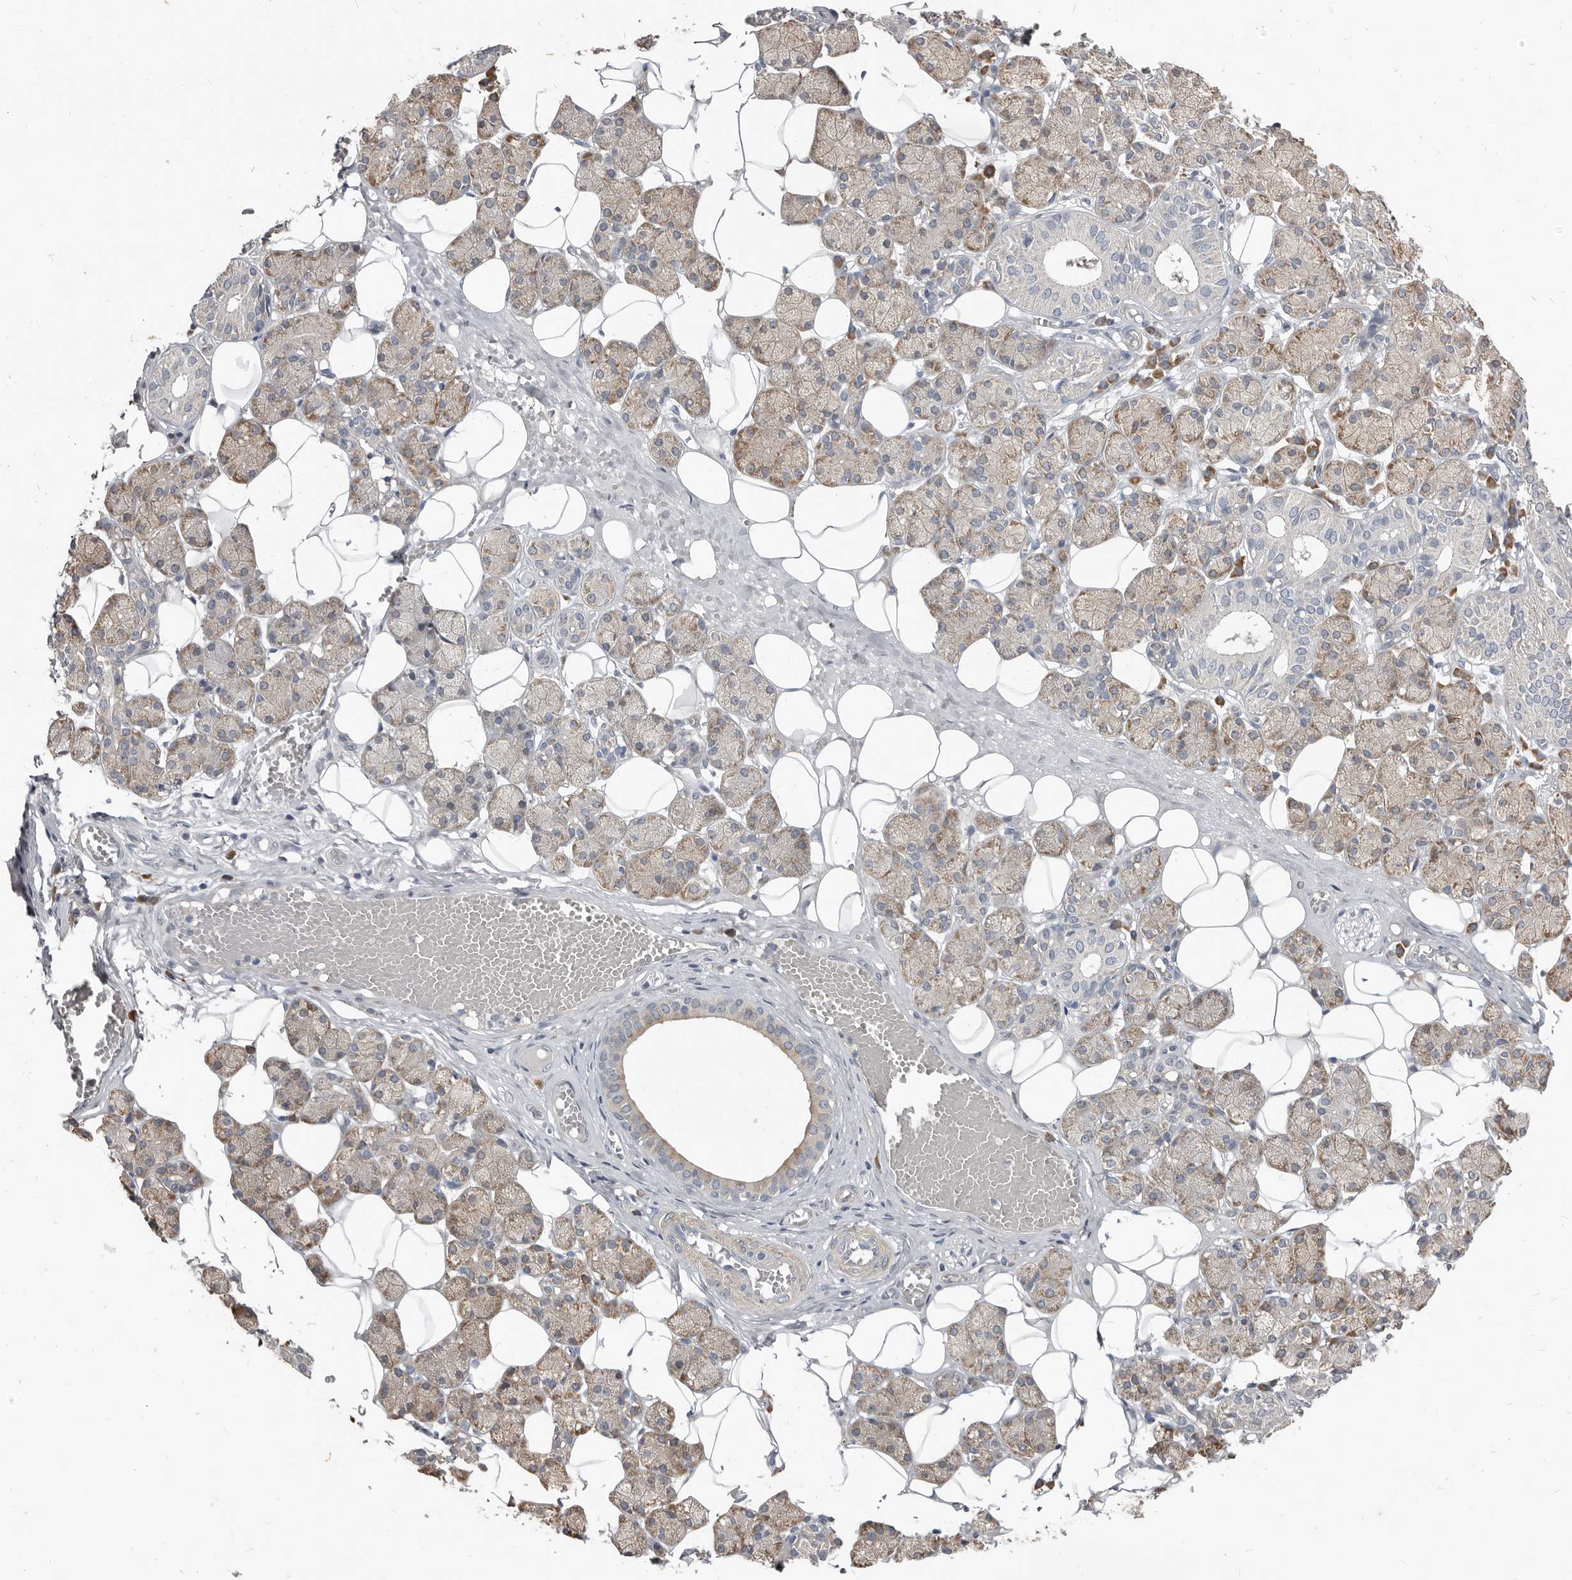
{"staining": {"intensity": "moderate", "quantity": "25%-75%", "location": "cytoplasmic/membranous"}, "tissue": "salivary gland", "cell_type": "Glandular cells", "image_type": "normal", "snomed": [{"axis": "morphology", "description": "Normal tissue, NOS"}, {"axis": "topography", "description": "Salivary gland"}], "caption": "Immunohistochemistry staining of normal salivary gland, which displays medium levels of moderate cytoplasmic/membranous expression in approximately 25%-75% of glandular cells indicating moderate cytoplasmic/membranous protein expression. The staining was performed using DAB (brown) for protein detection and nuclei were counterstained in hematoxylin (blue).", "gene": "AKNAD1", "patient": {"sex": "female", "age": 33}}